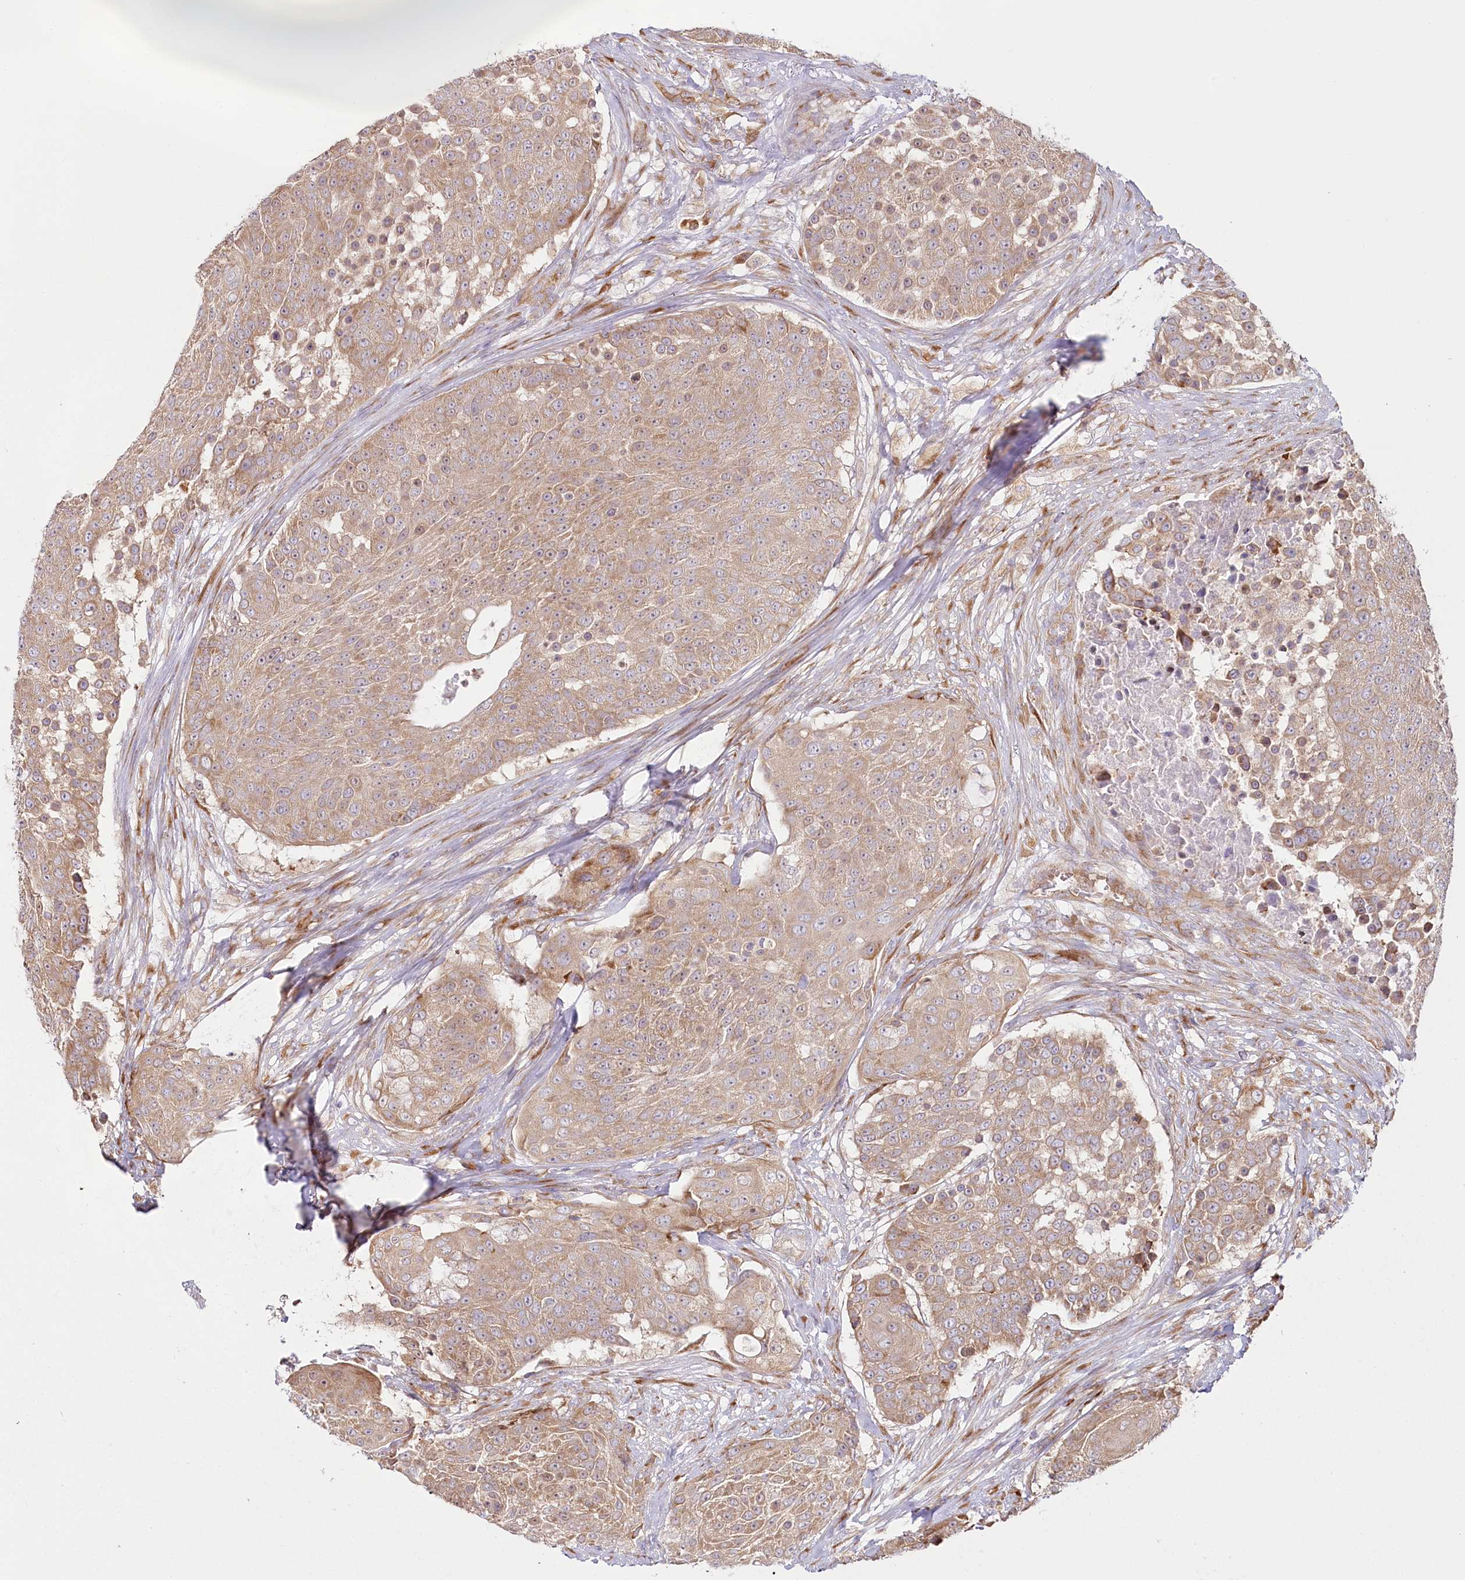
{"staining": {"intensity": "moderate", "quantity": ">75%", "location": "cytoplasmic/membranous"}, "tissue": "urothelial cancer", "cell_type": "Tumor cells", "image_type": "cancer", "snomed": [{"axis": "morphology", "description": "Urothelial carcinoma, High grade"}, {"axis": "topography", "description": "Urinary bladder"}], "caption": "Immunohistochemistry of urothelial cancer reveals medium levels of moderate cytoplasmic/membranous positivity in about >75% of tumor cells.", "gene": "HARS2", "patient": {"sex": "female", "age": 63}}